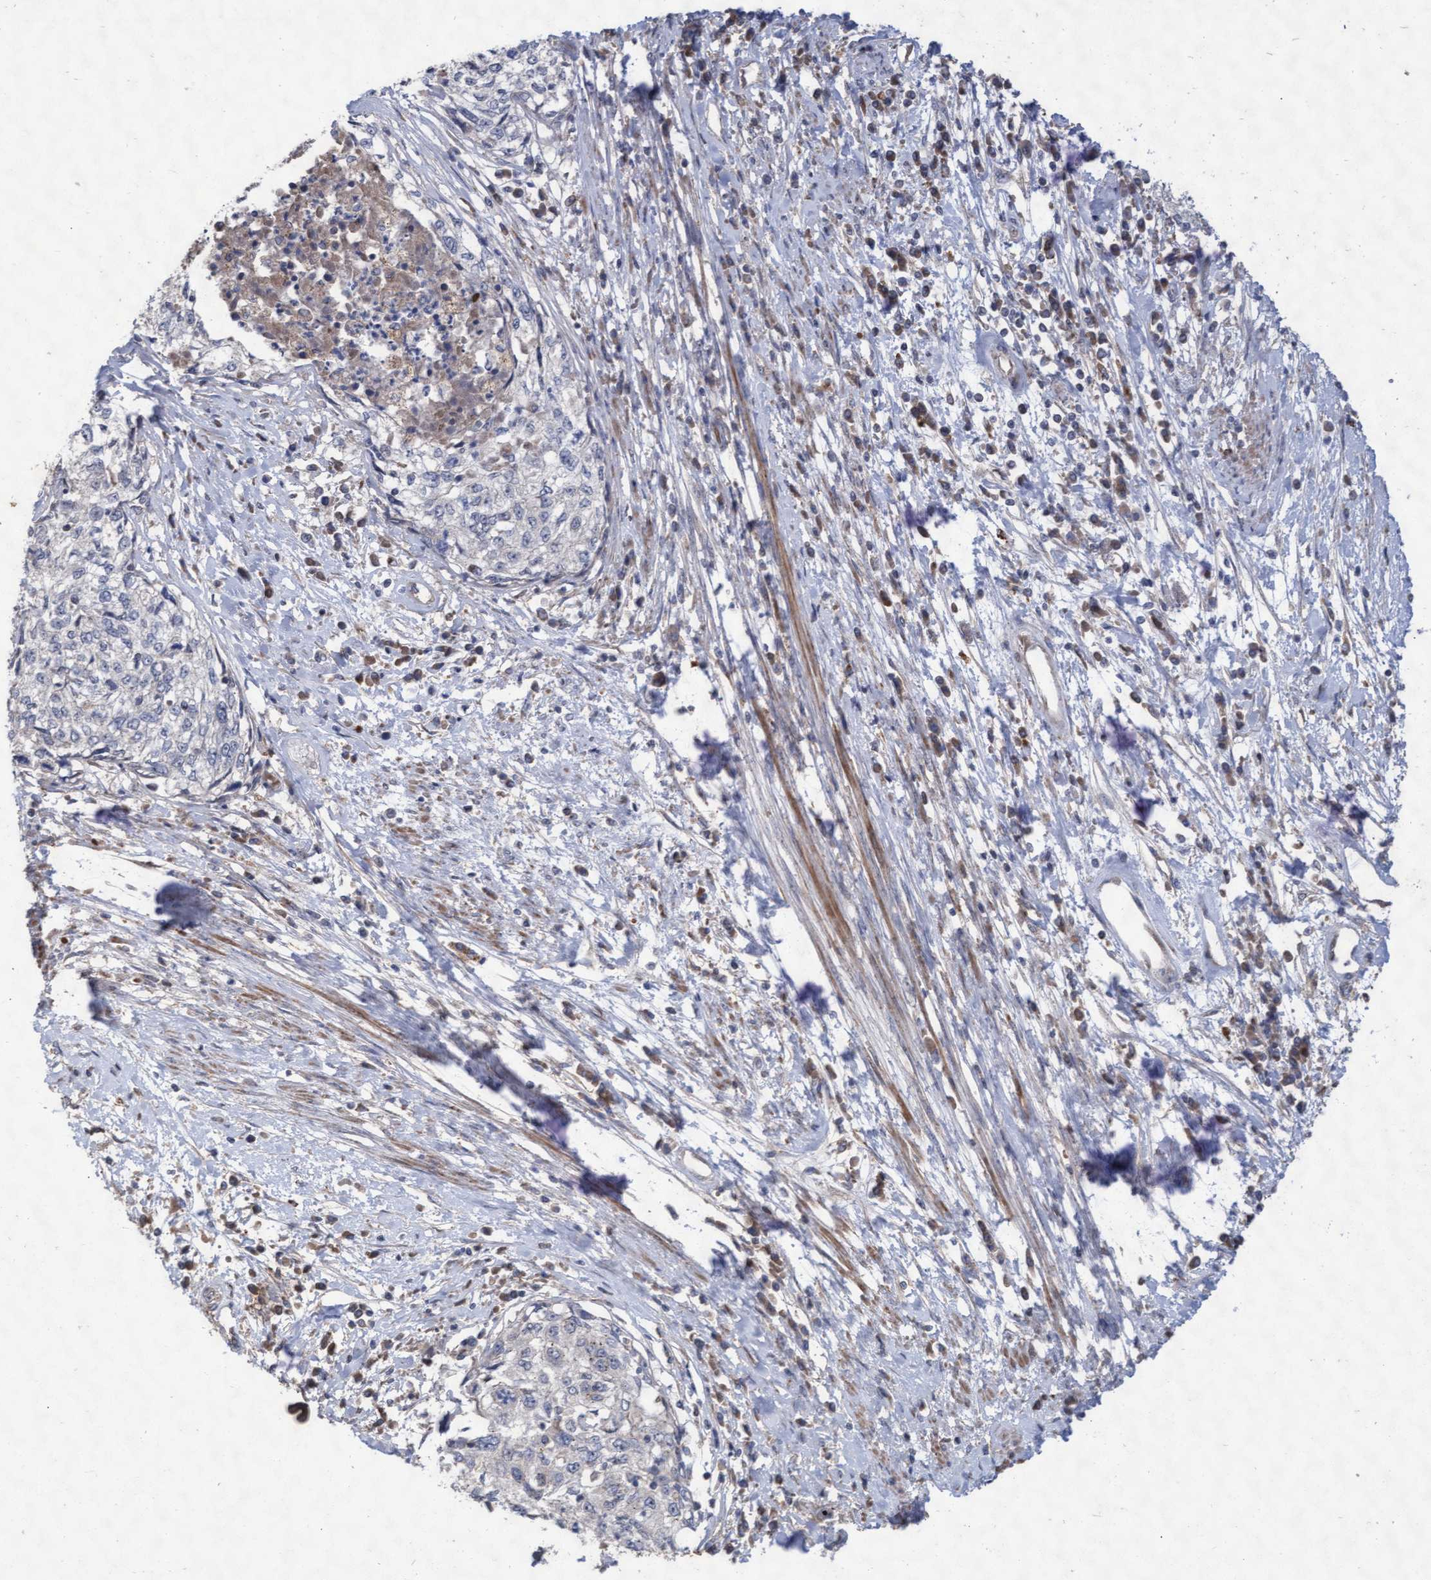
{"staining": {"intensity": "negative", "quantity": "none", "location": "none"}, "tissue": "cervical cancer", "cell_type": "Tumor cells", "image_type": "cancer", "snomed": [{"axis": "morphology", "description": "Squamous cell carcinoma, NOS"}, {"axis": "topography", "description": "Cervix"}], "caption": "IHC of human cervical cancer shows no expression in tumor cells. Brightfield microscopy of immunohistochemistry (IHC) stained with DAB (brown) and hematoxylin (blue), captured at high magnification.", "gene": "ABCF2", "patient": {"sex": "female", "age": 57}}